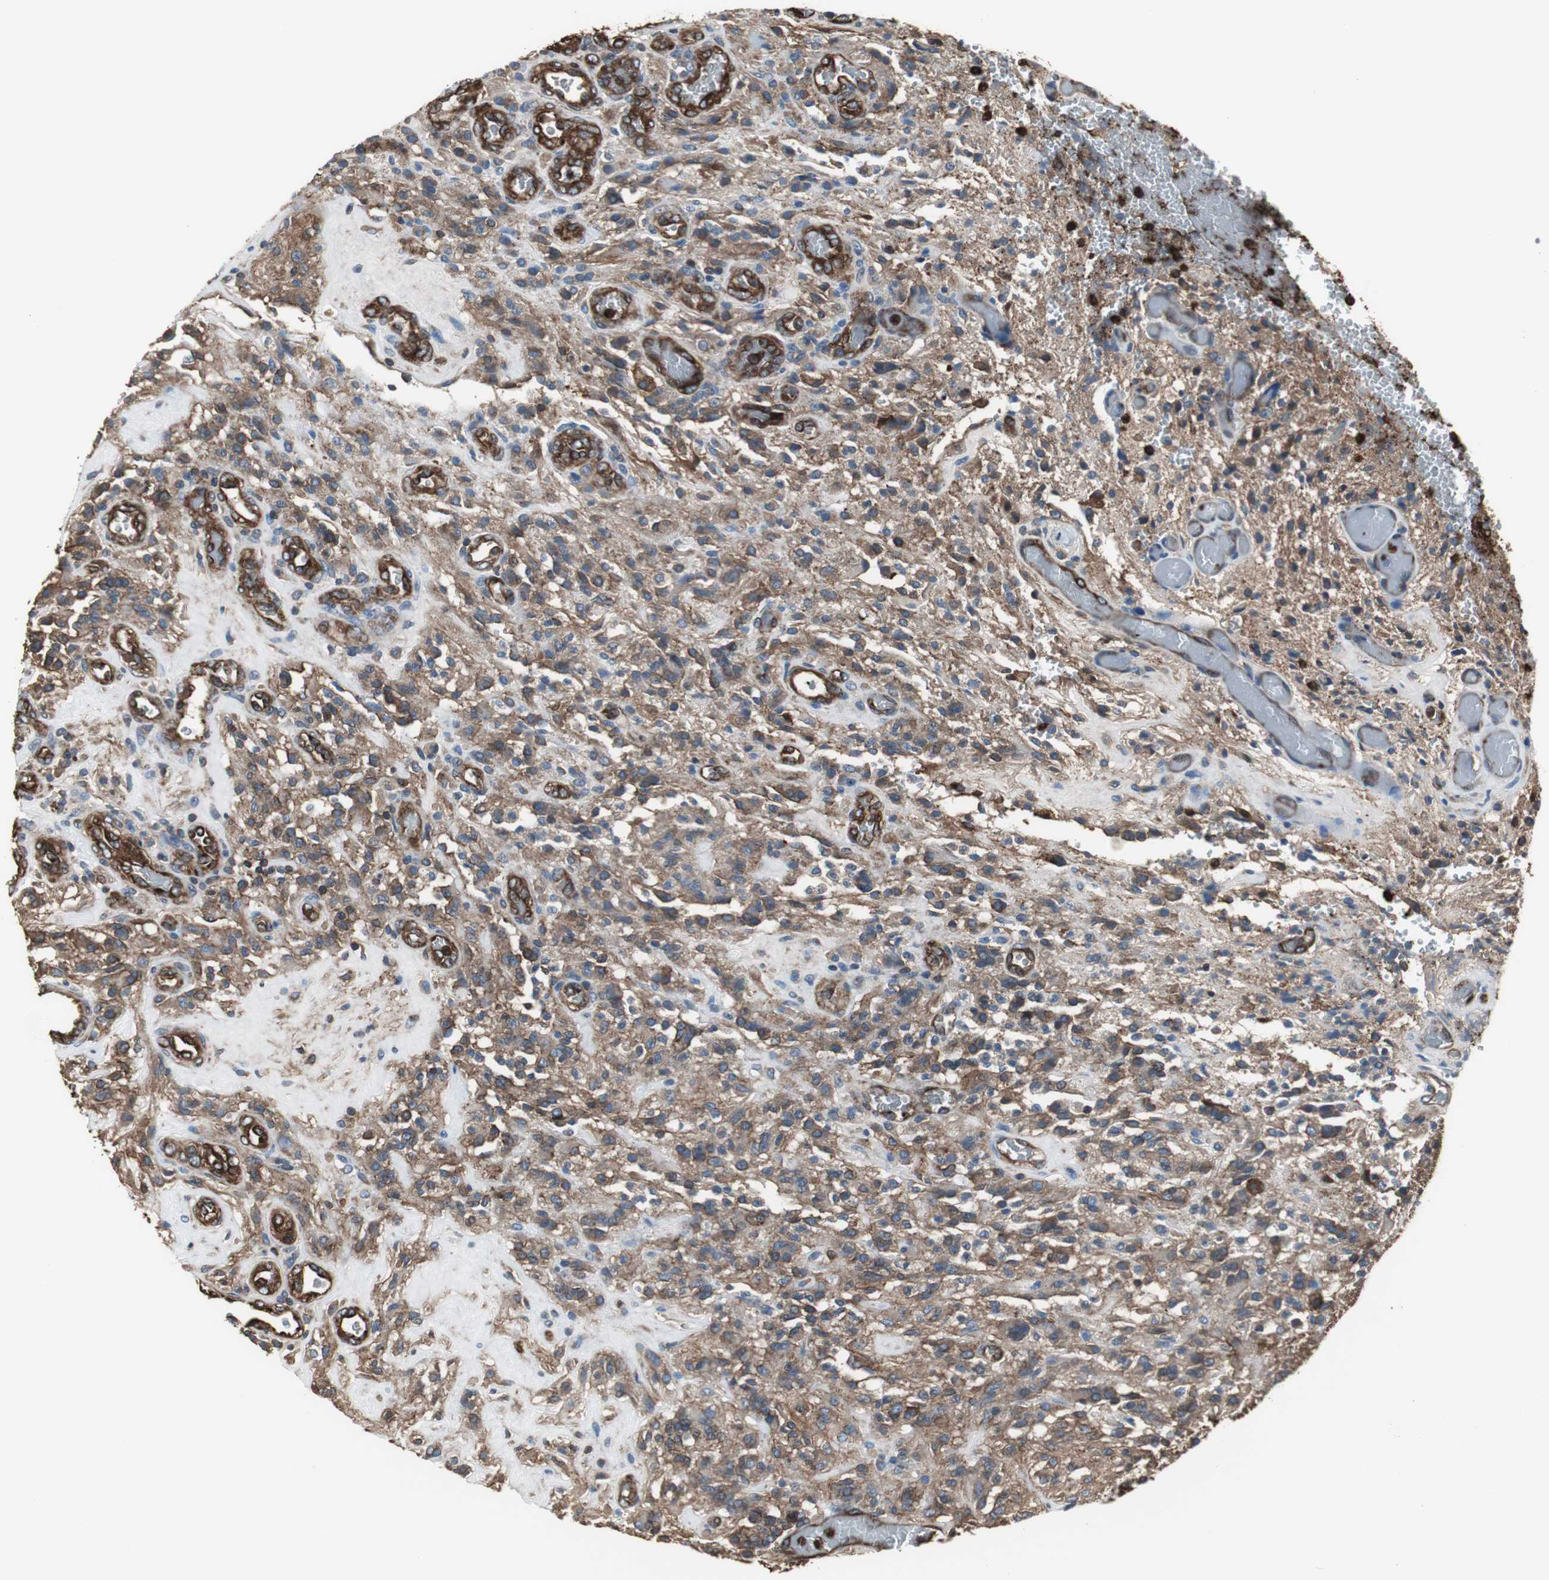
{"staining": {"intensity": "moderate", "quantity": ">75%", "location": "cytoplasmic/membranous"}, "tissue": "glioma", "cell_type": "Tumor cells", "image_type": "cancer", "snomed": [{"axis": "morphology", "description": "Normal tissue, NOS"}, {"axis": "morphology", "description": "Glioma, malignant, High grade"}, {"axis": "topography", "description": "Cerebral cortex"}], "caption": "IHC (DAB (3,3'-diaminobenzidine)) staining of glioma exhibits moderate cytoplasmic/membranous protein staining in about >75% of tumor cells.", "gene": "ACTN1", "patient": {"sex": "male", "age": 56}}